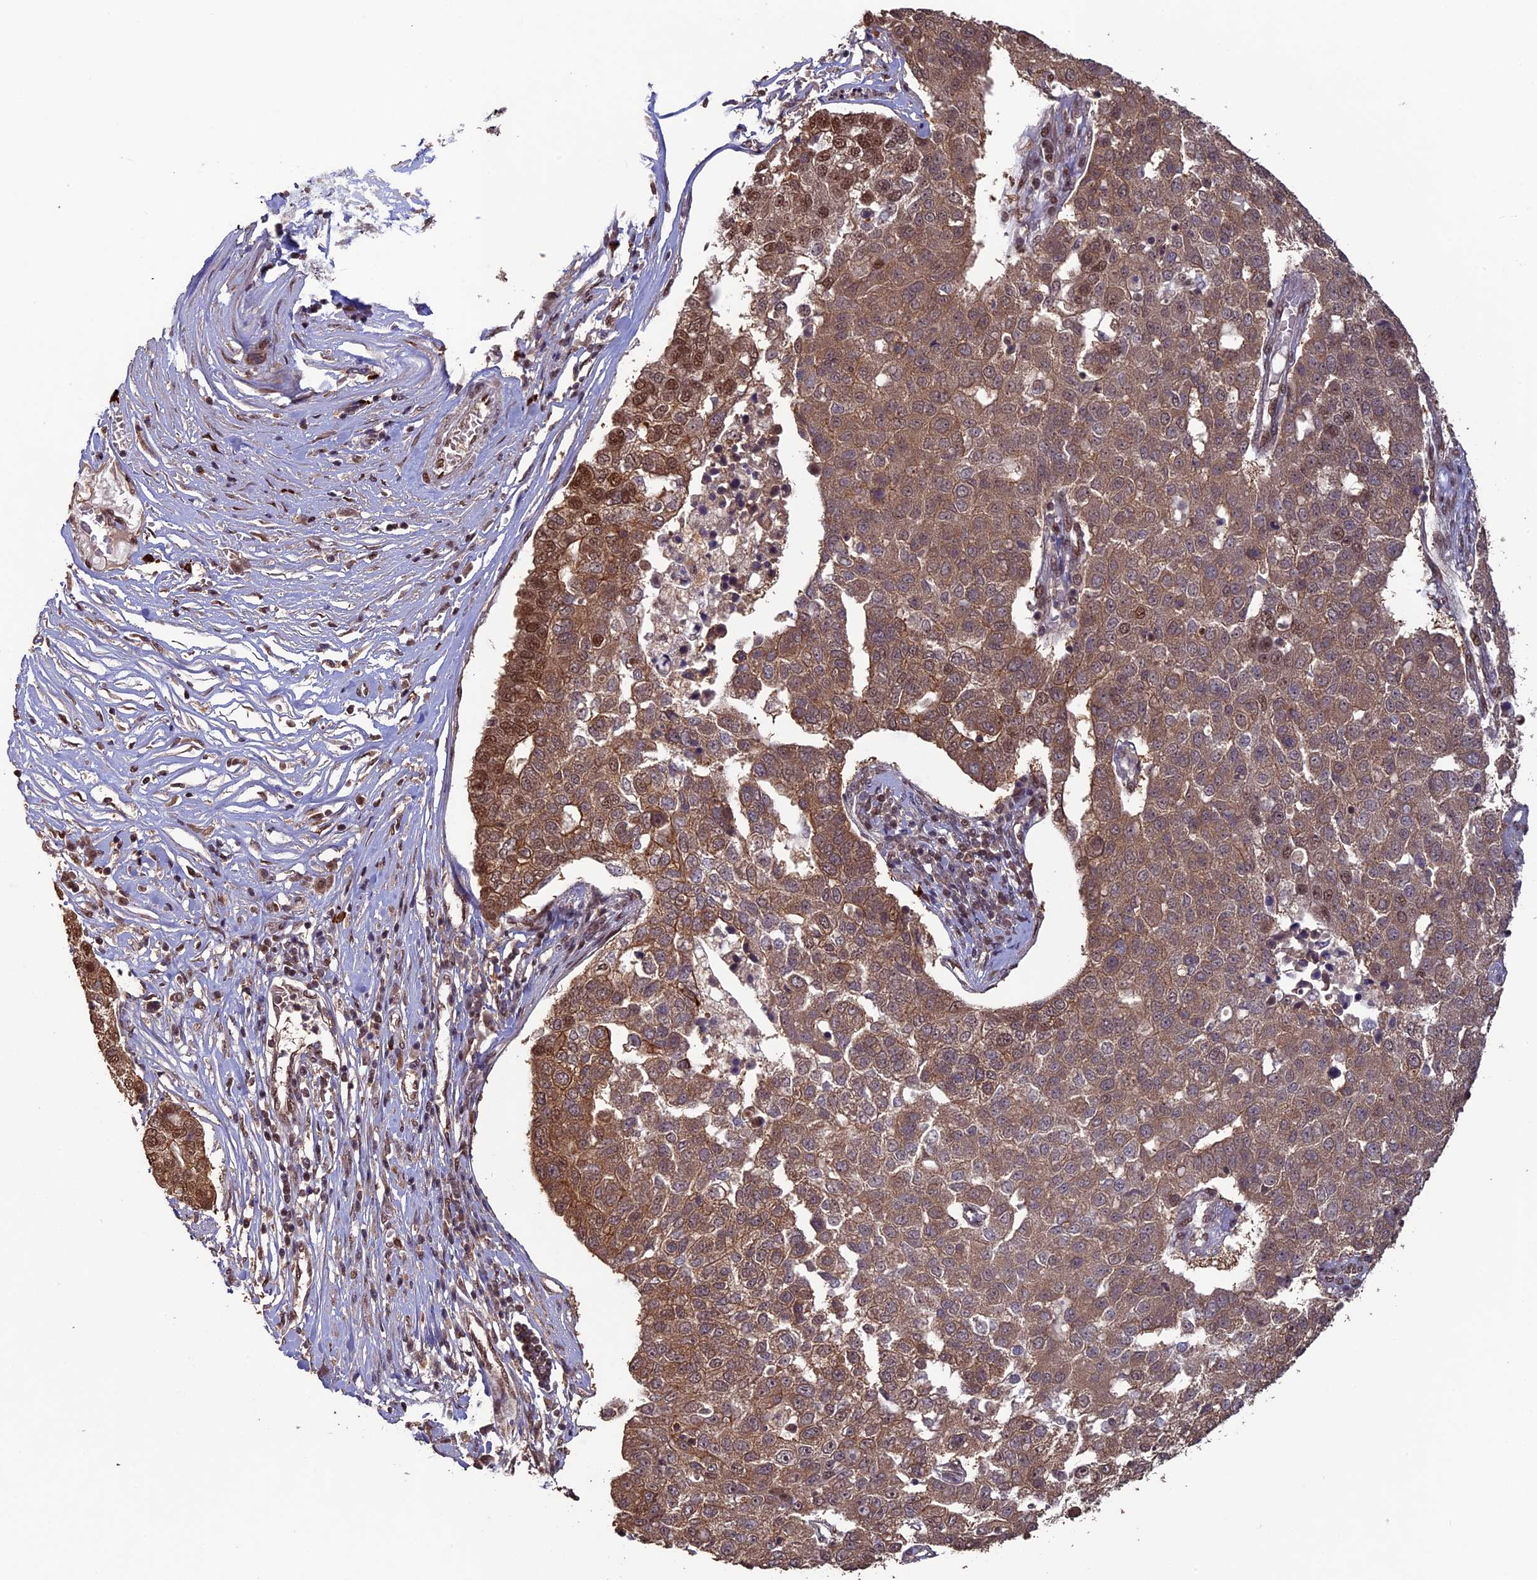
{"staining": {"intensity": "moderate", "quantity": ">75%", "location": "cytoplasmic/membranous,nuclear"}, "tissue": "pancreatic cancer", "cell_type": "Tumor cells", "image_type": "cancer", "snomed": [{"axis": "morphology", "description": "Adenocarcinoma, NOS"}, {"axis": "topography", "description": "Pancreas"}], "caption": "Adenocarcinoma (pancreatic) stained with DAB immunohistochemistry (IHC) exhibits medium levels of moderate cytoplasmic/membranous and nuclear expression in about >75% of tumor cells.", "gene": "NAE1", "patient": {"sex": "female", "age": 61}}